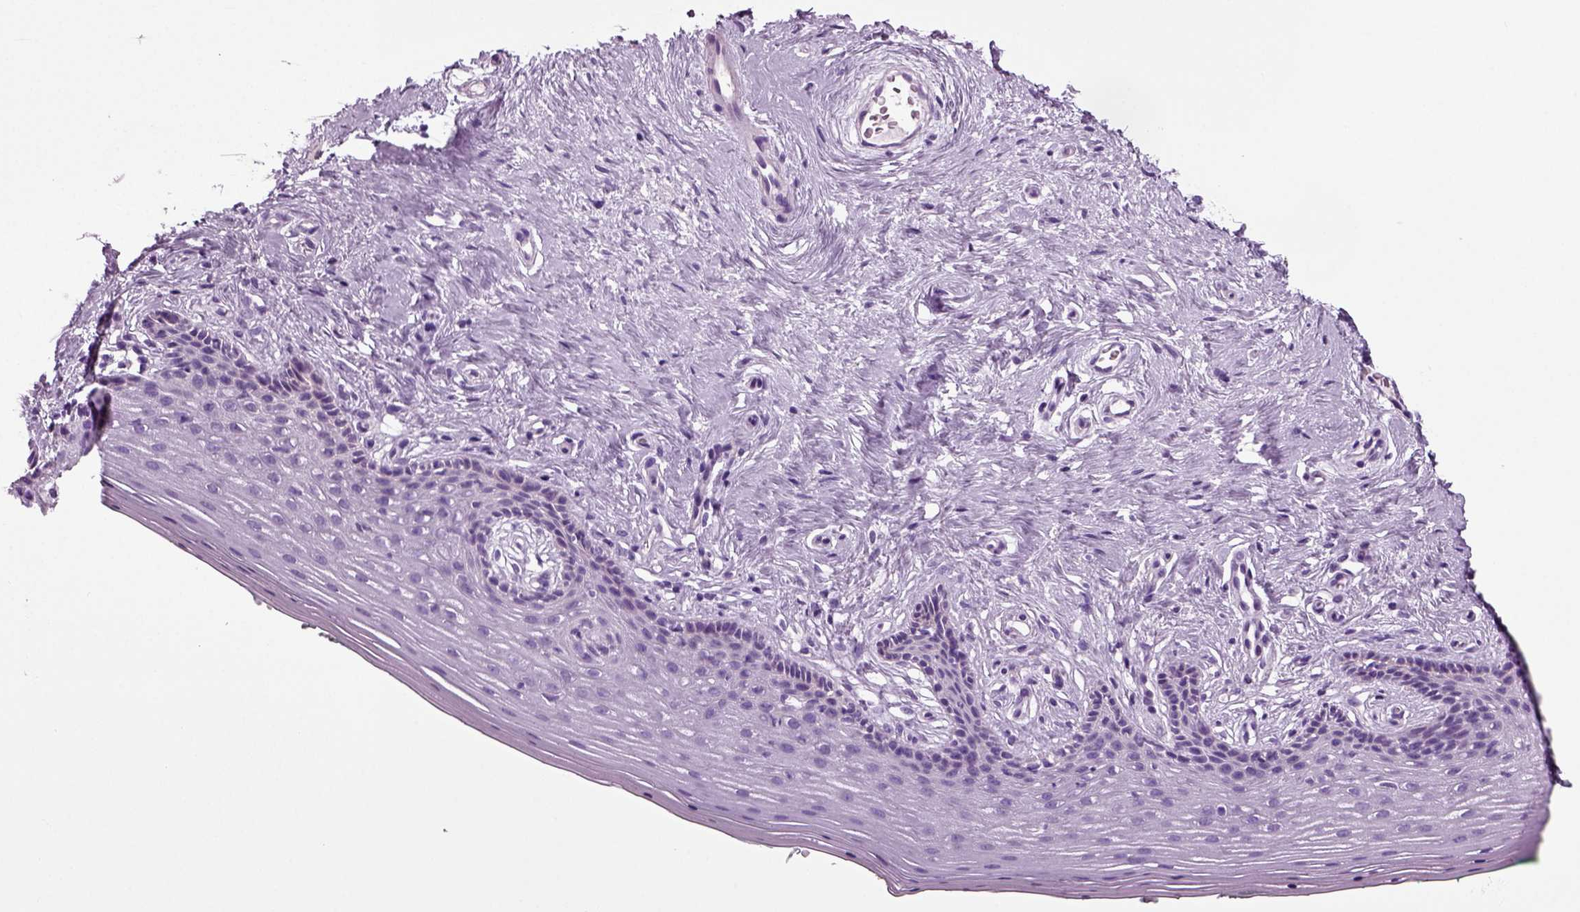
{"staining": {"intensity": "negative", "quantity": "none", "location": "none"}, "tissue": "vagina", "cell_type": "Squamous epithelial cells", "image_type": "normal", "snomed": [{"axis": "morphology", "description": "Normal tissue, NOS"}, {"axis": "topography", "description": "Vagina"}], "caption": "Immunohistochemistry histopathology image of unremarkable human vagina stained for a protein (brown), which exhibits no staining in squamous epithelial cells.", "gene": "CD109", "patient": {"sex": "female", "age": 45}}